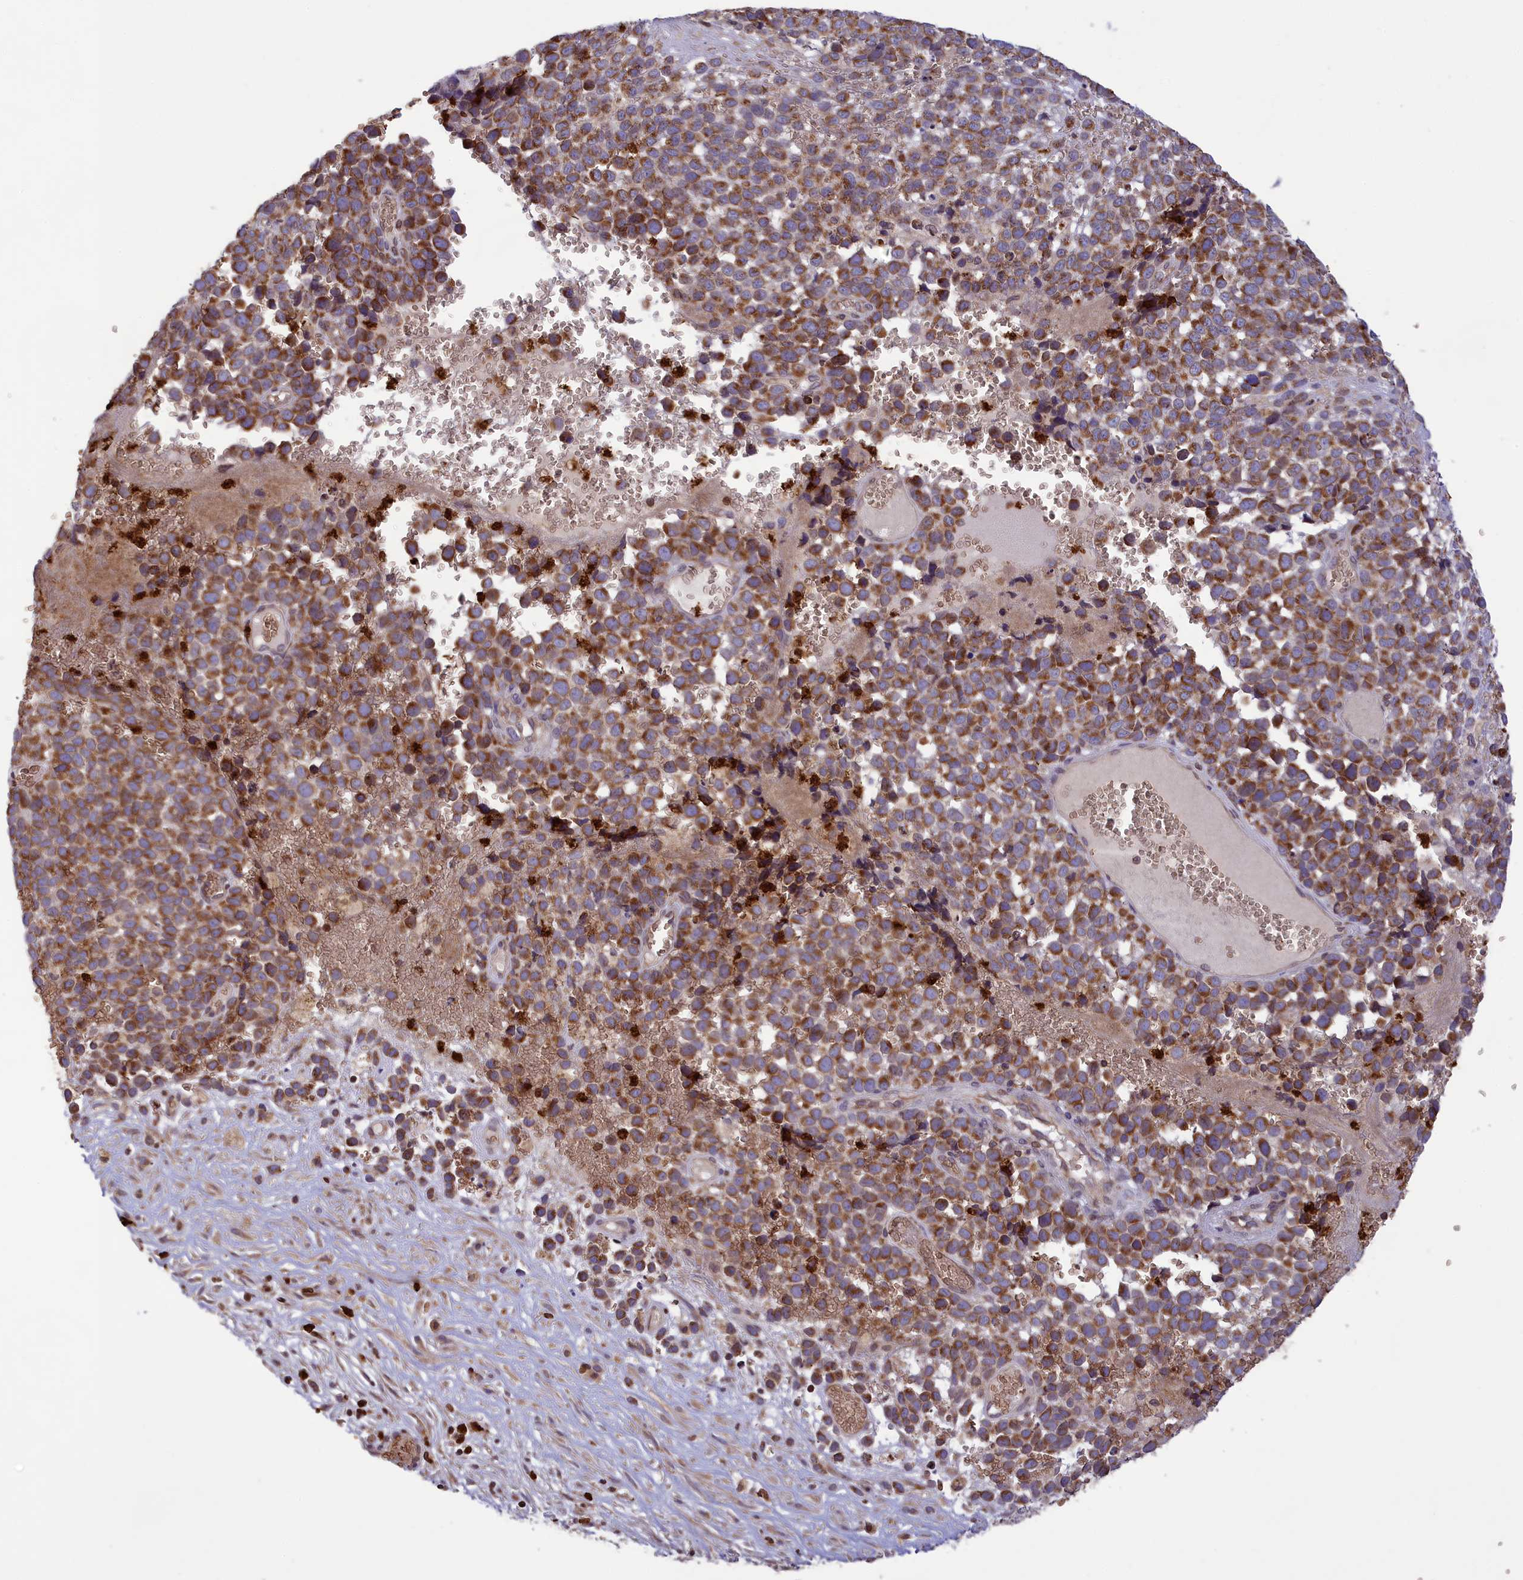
{"staining": {"intensity": "moderate", "quantity": ">75%", "location": "cytoplasmic/membranous"}, "tissue": "melanoma", "cell_type": "Tumor cells", "image_type": "cancer", "snomed": [{"axis": "morphology", "description": "Malignant melanoma, NOS"}, {"axis": "topography", "description": "Nose, NOS"}], "caption": "Protein positivity by immunohistochemistry (IHC) exhibits moderate cytoplasmic/membranous staining in approximately >75% of tumor cells in melanoma.", "gene": "PKHD1L1", "patient": {"sex": "female", "age": 48}}